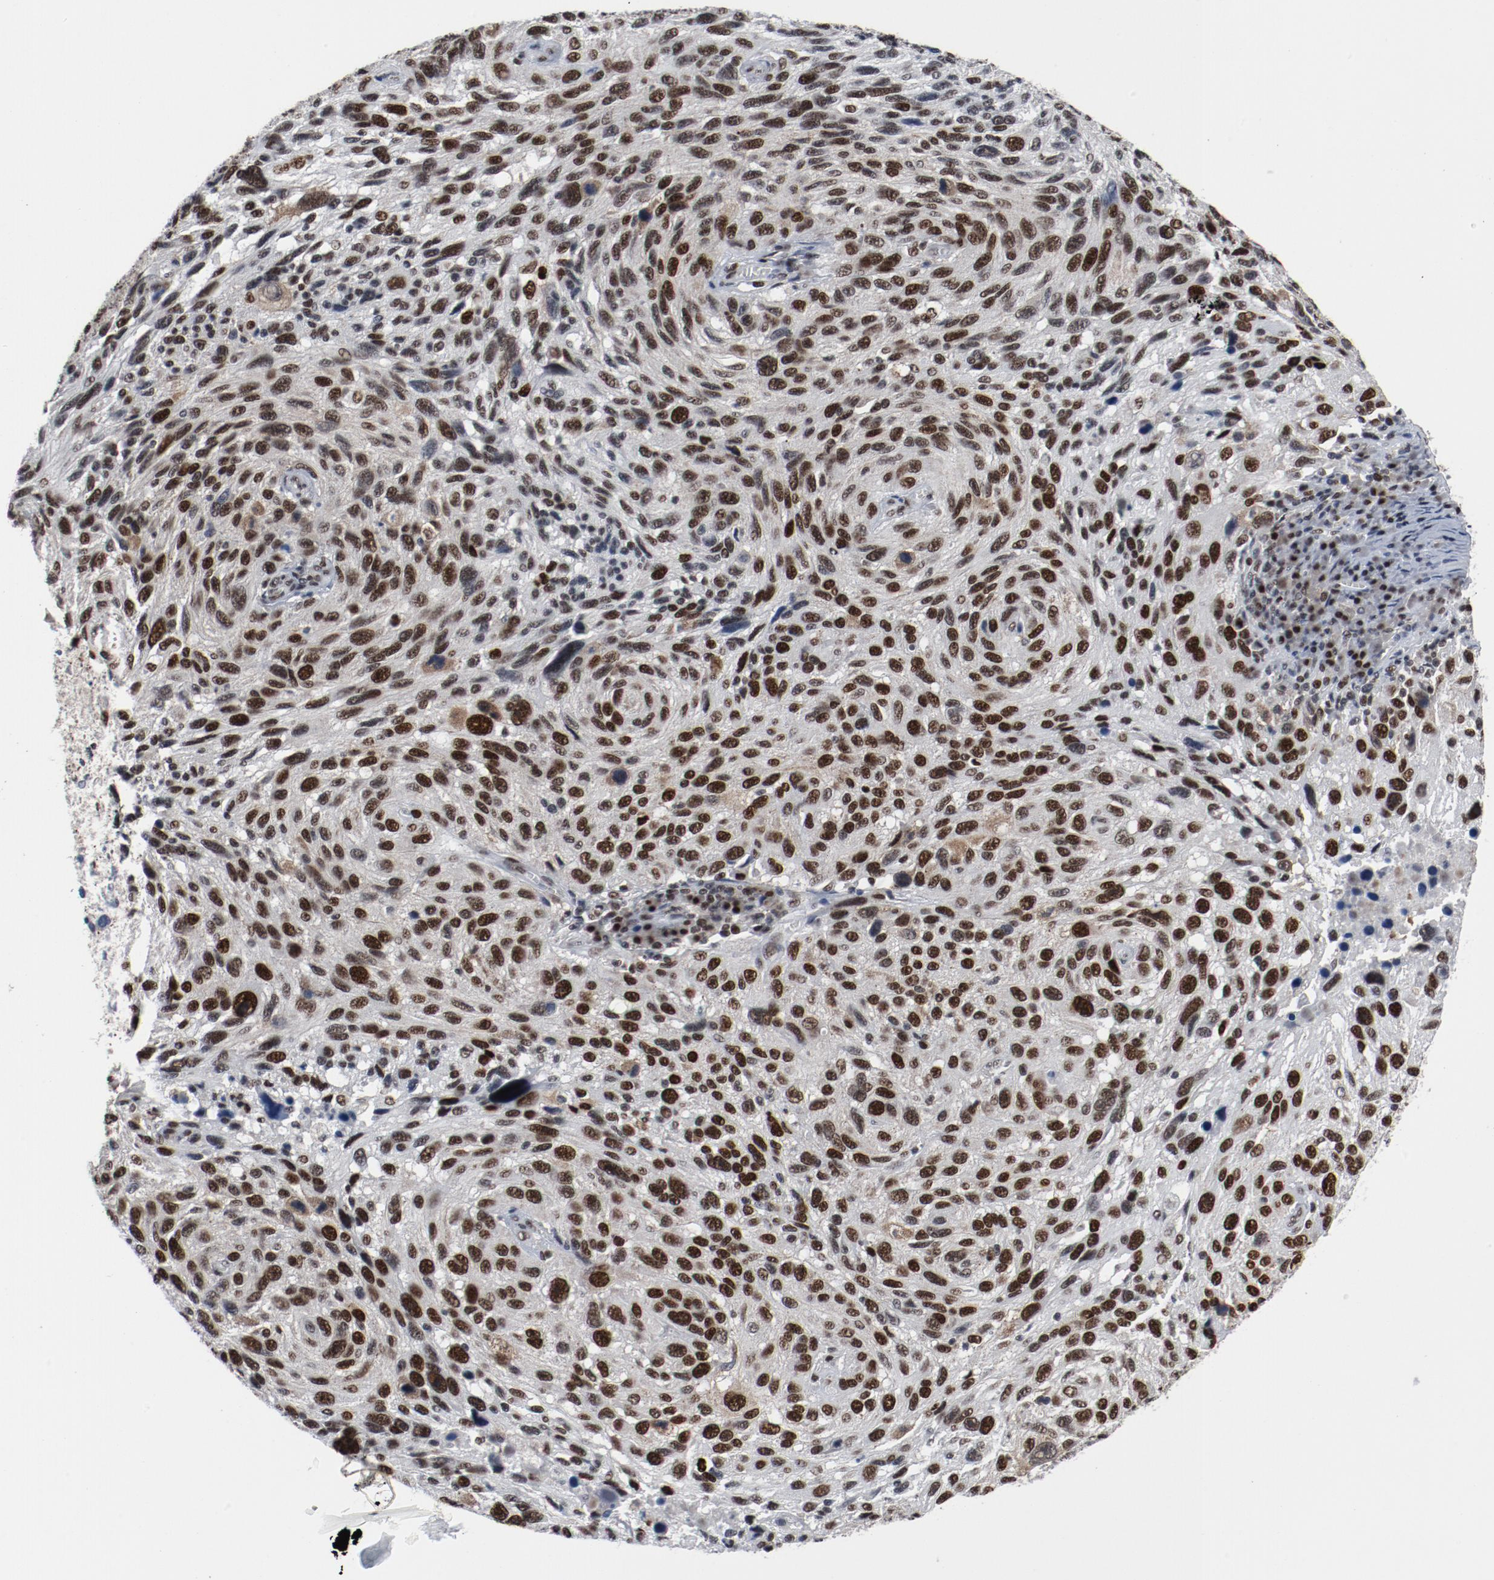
{"staining": {"intensity": "strong", "quantity": ">75%", "location": "nuclear"}, "tissue": "melanoma", "cell_type": "Tumor cells", "image_type": "cancer", "snomed": [{"axis": "morphology", "description": "Malignant melanoma, NOS"}, {"axis": "topography", "description": "Skin"}], "caption": "The micrograph displays staining of melanoma, revealing strong nuclear protein positivity (brown color) within tumor cells.", "gene": "JMJD6", "patient": {"sex": "male", "age": 53}}